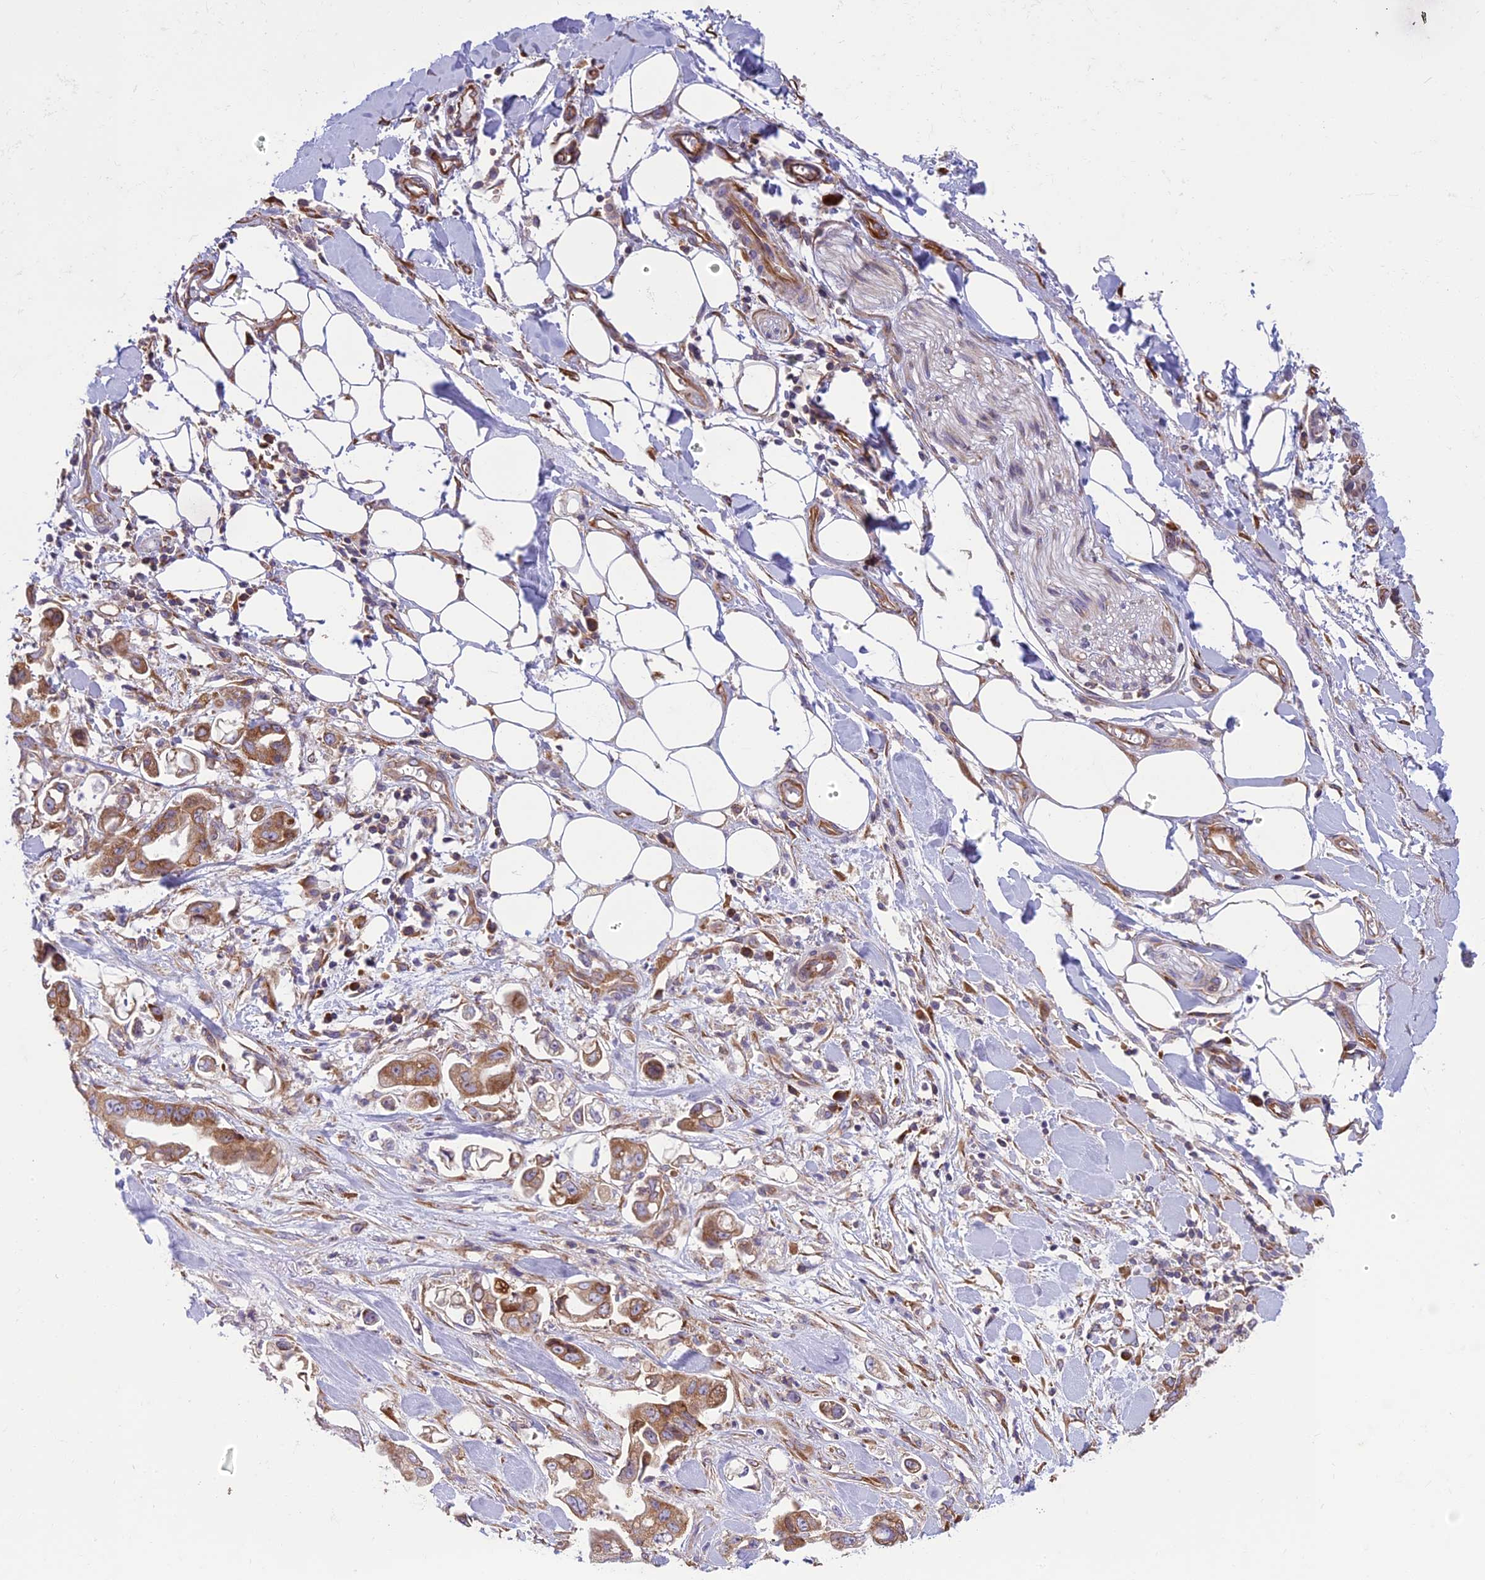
{"staining": {"intensity": "moderate", "quantity": ">75%", "location": "cytoplasmic/membranous"}, "tissue": "stomach cancer", "cell_type": "Tumor cells", "image_type": "cancer", "snomed": [{"axis": "morphology", "description": "Adenocarcinoma, NOS"}, {"axis": "topography", "description": "Stomach"}], "caption": "Brown immunohistochemical staining in stomach cancer (adenocarcinoma) displays moderate cytoplasmic/membranous positivity in about >75% of tumor cells.", "gene": "RPL17-C18orf32", "patient": {"sex": "male", "age": 62}}